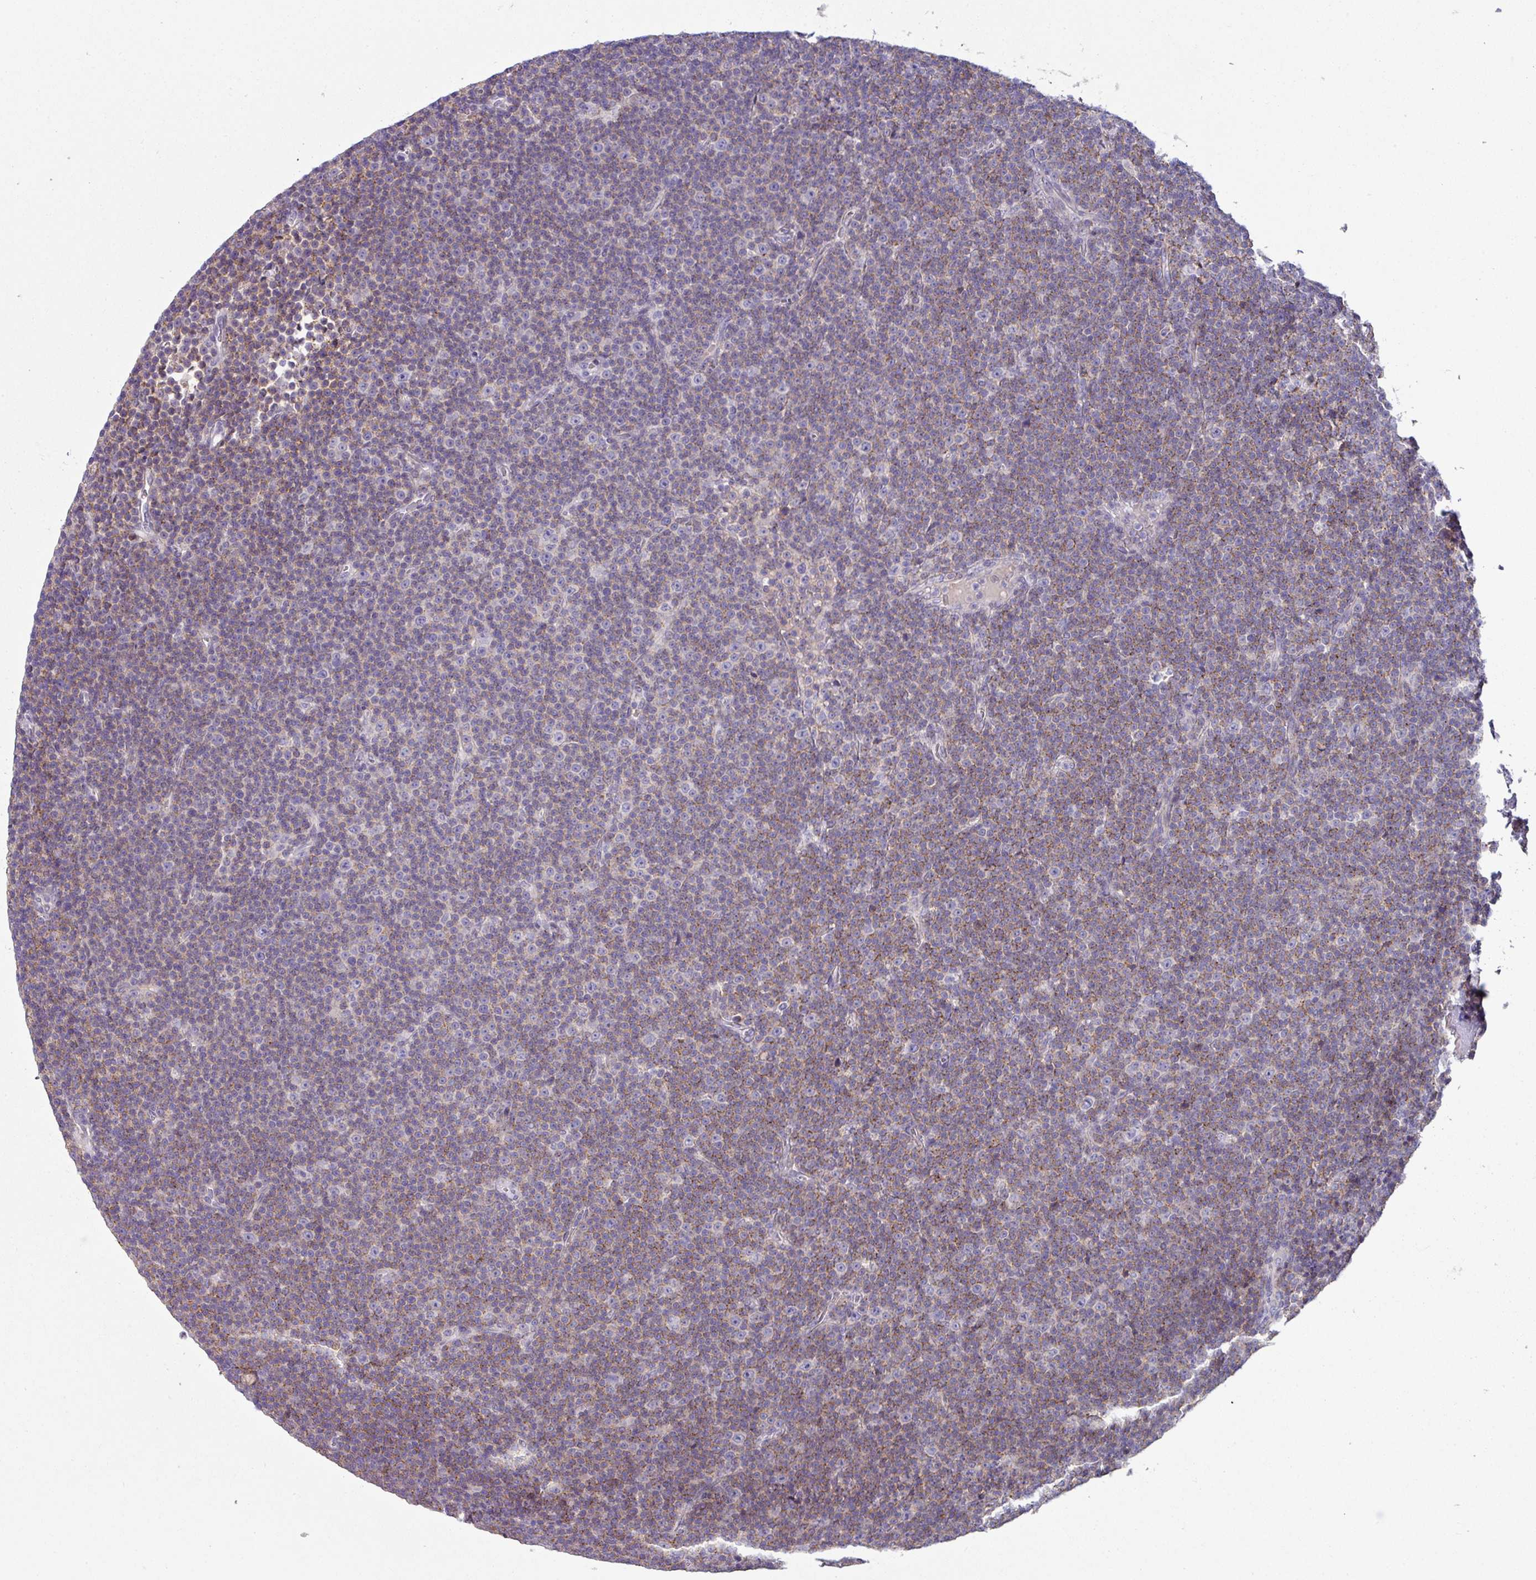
{"staining": {"intensity": "weak", "quantity": "25%-75%", "location": "cytoplasmic/membranous"}, "tissue": "lymphoma", "cell_type": "Tumor cells", "image_type": "cancer", "snomed": [{"axis": "morphology", "description": "Malignant lymphoma, non-Hodgkin's type, Low grade"}, {"axis": "topography", "description": "Lymph node"}], "caption": "Lymphoma stained with DAB immunohistochemistry exhibits low levels of weak cytoplasmic/membranous positivity in approximately 25%-75% of tumor cells.", "gene": "SLAMF6", "patient": {"sex": "female", "age": 67}}